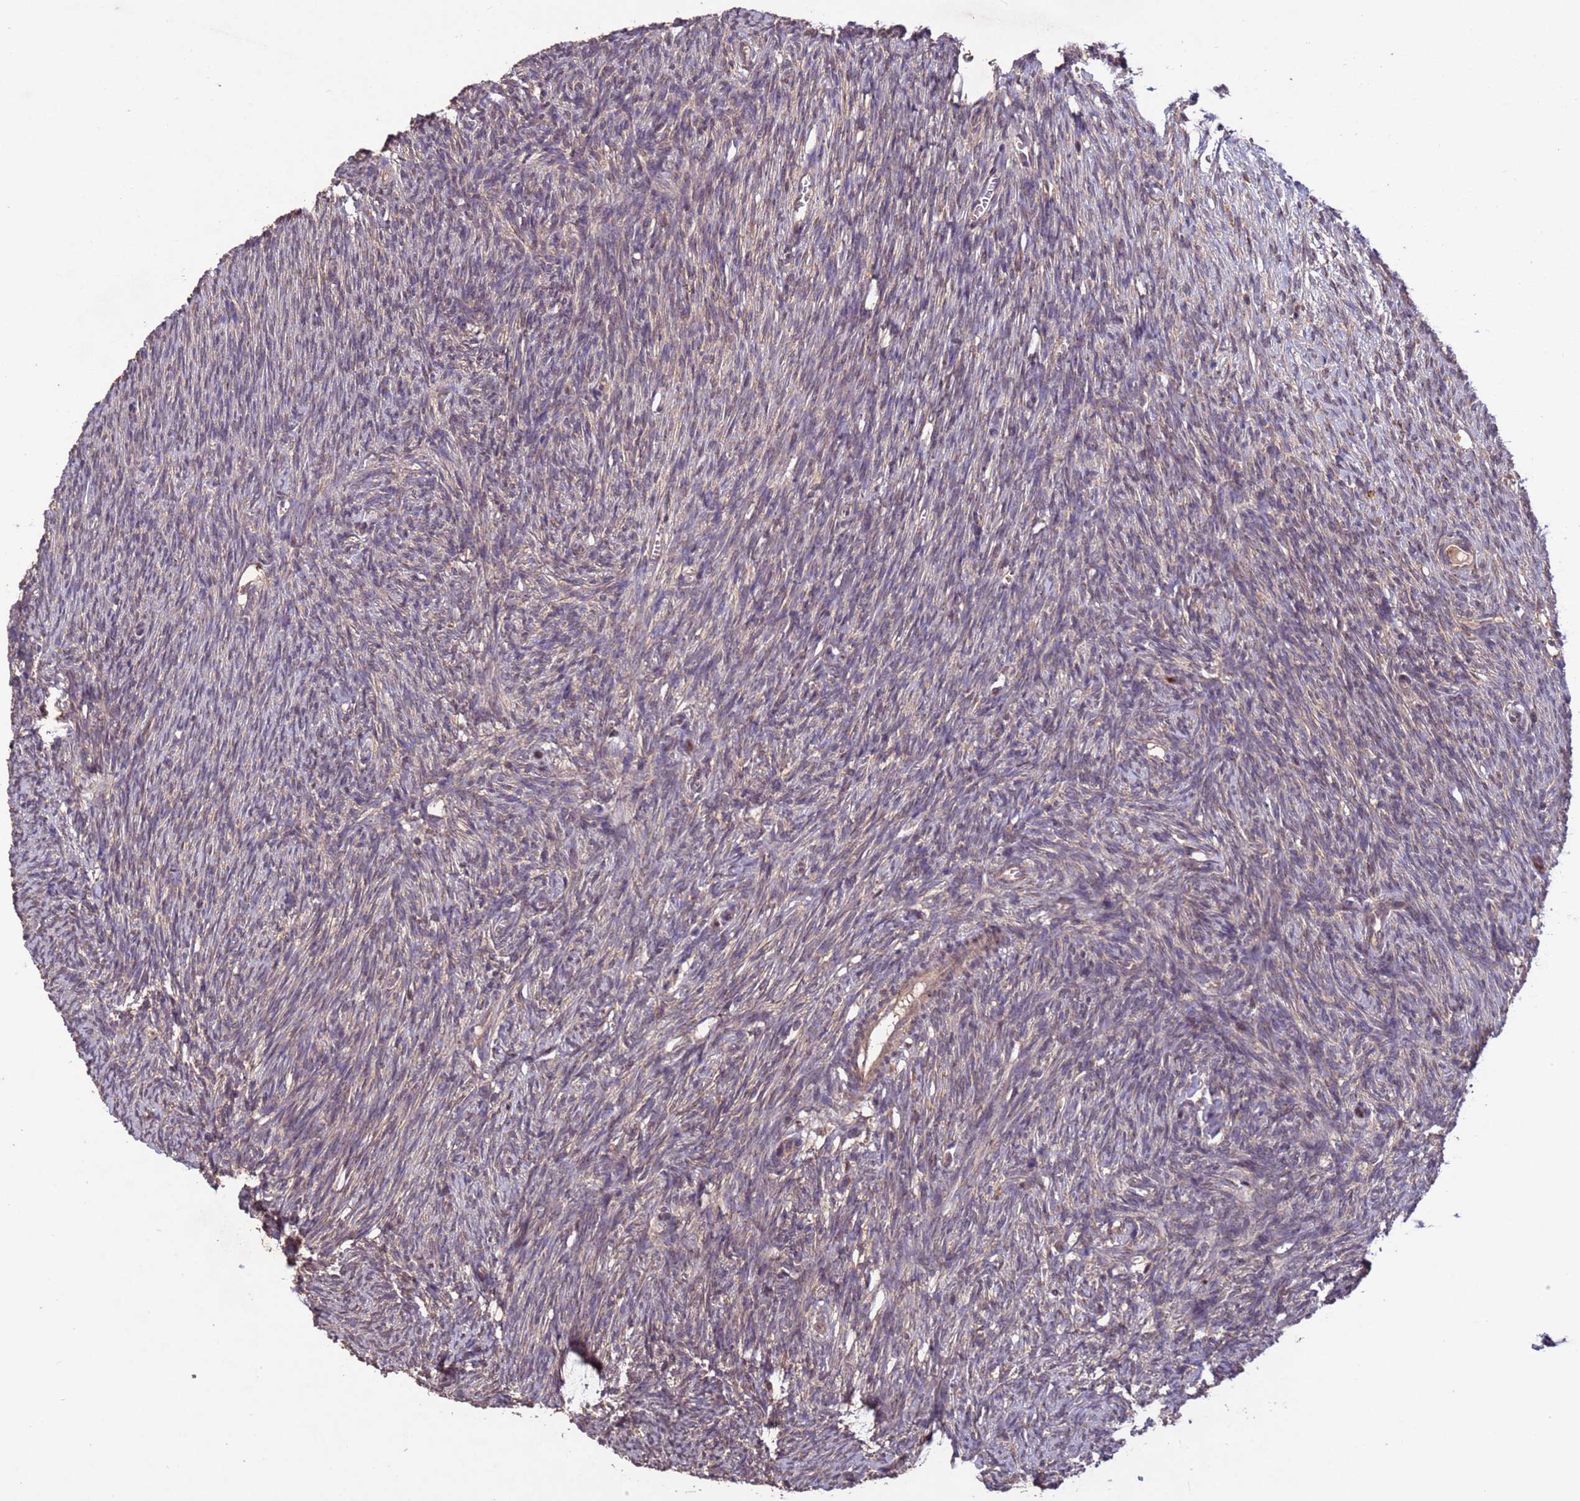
{"staining": {"intensity": "moderate", "quantity": "25%-75%", "location": "cytoplasmic/membranous"}, "tissue": "ovary", "cell_type": "Ovarian stroma cells", "image_type": "normal", "snomed": [{"axis": "morphology", "description": "Normal tissue, NOS"}, {"axis": "topography", "description": "Ovary"}], "caption": "Ovary stained with DAB (3,3'-diaminobenzidine) IHC exhibits medium levels of moderate cytoplasmic/membranous positivity in approximately 25%-75% of ovarian stroma cells.", "gene": "FASTKD1", "patient": {"sex": "female", "age": 44}}